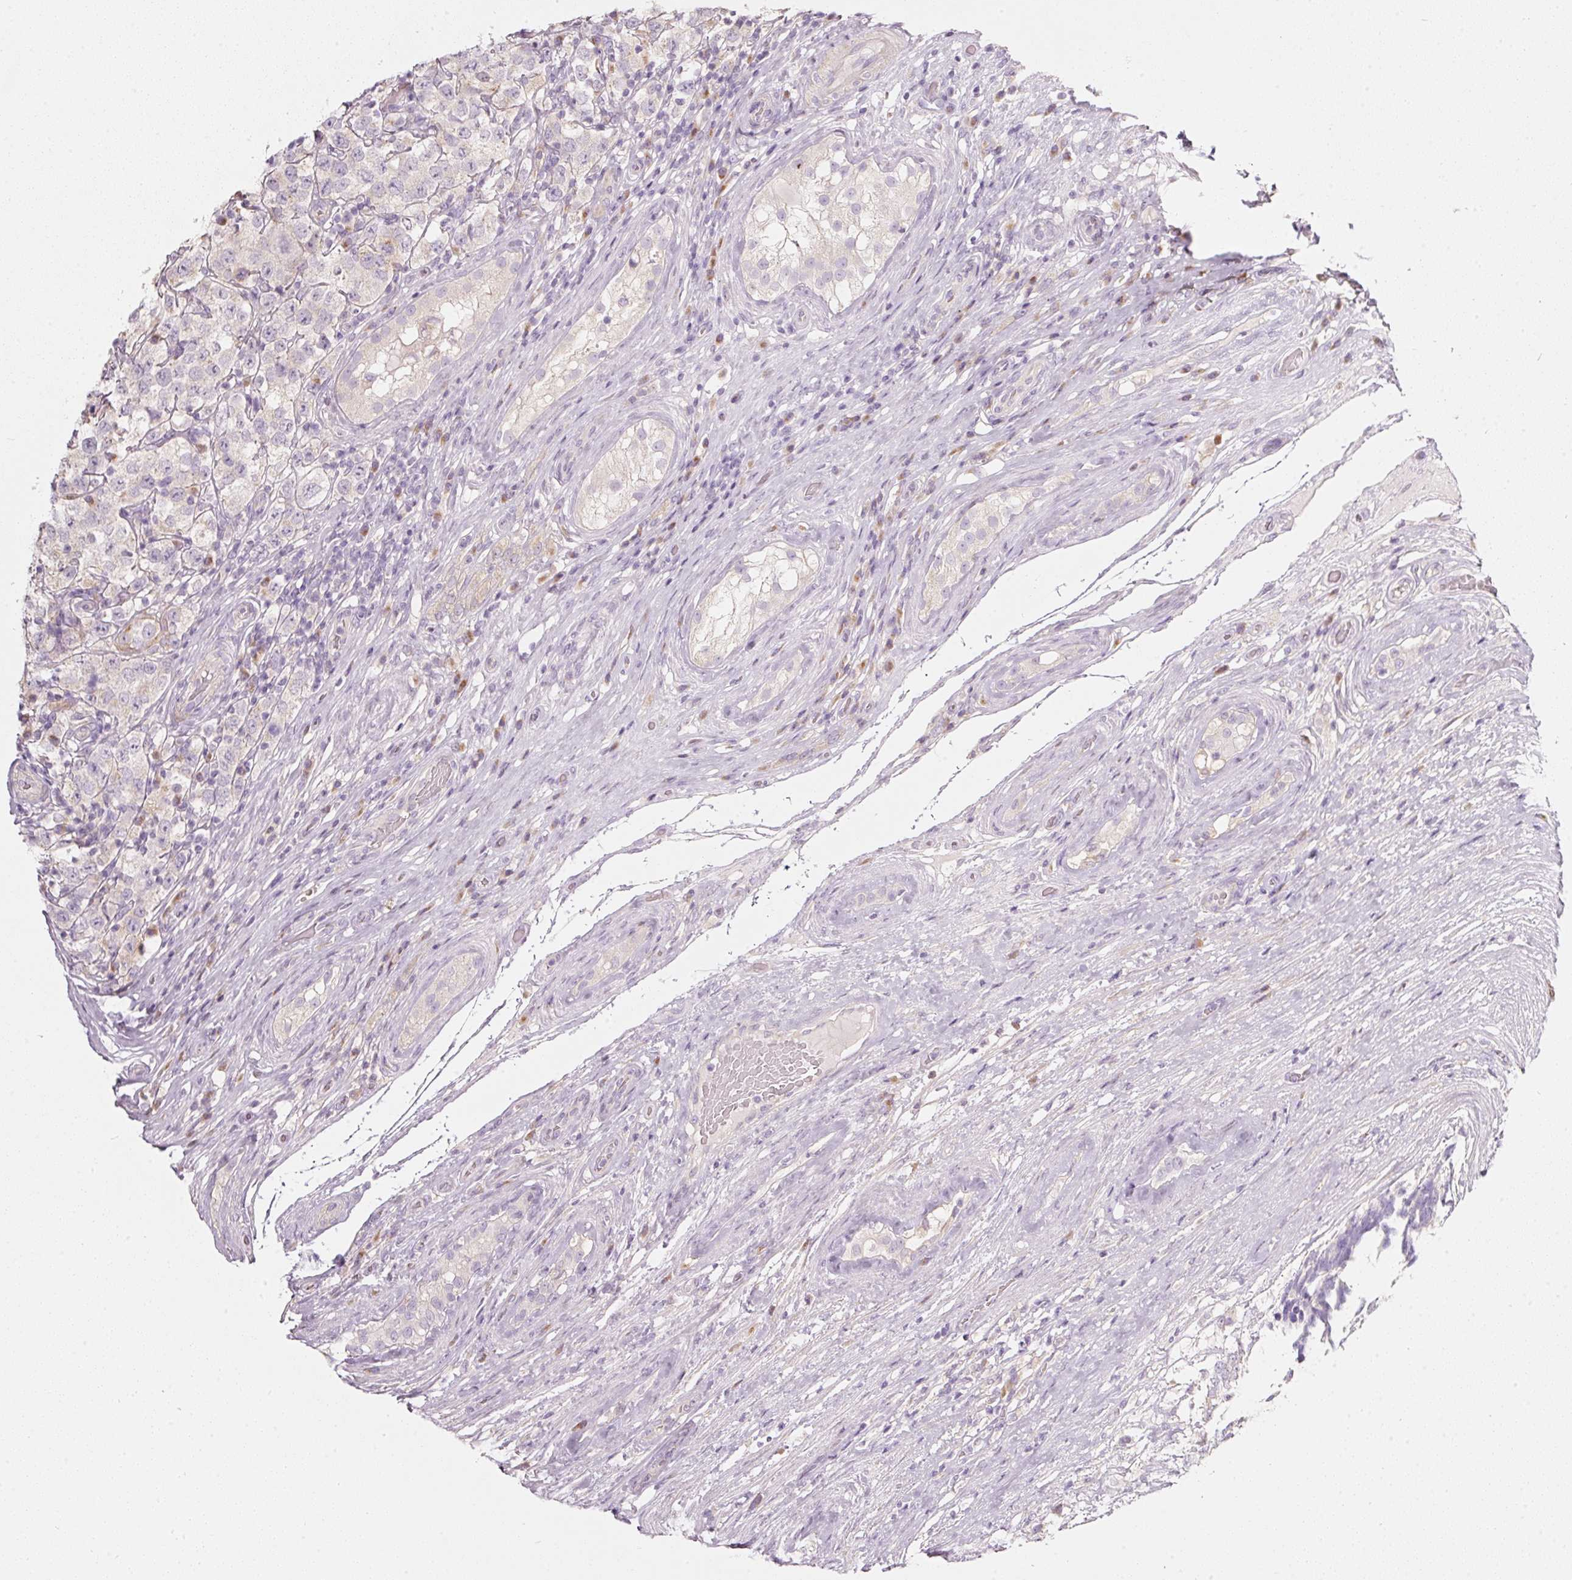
{"staining": {"intensity": "moderate", "quantity": "<25%", "location": "cytoplasmic/membranous"}, "tissue": "testis cancer", "cell_type": "Tumor cells", "image_type": "cancer", "snomed": [{"axis": "morphology", "description": "Seminoma, NOS"}, {"axis": "morphology", "description": "Carcinoma, Embryonal, NOS"}, {"axis": "topography", "description": "Testis"}], "caption": "Protein staining demonstrates moderate cytoplasmic/membranous staining in approximately <25% of tumor cells in seminoma (testis).", "gene": "PDXDC1", "patient": {"sex": "male", "age": 41}}